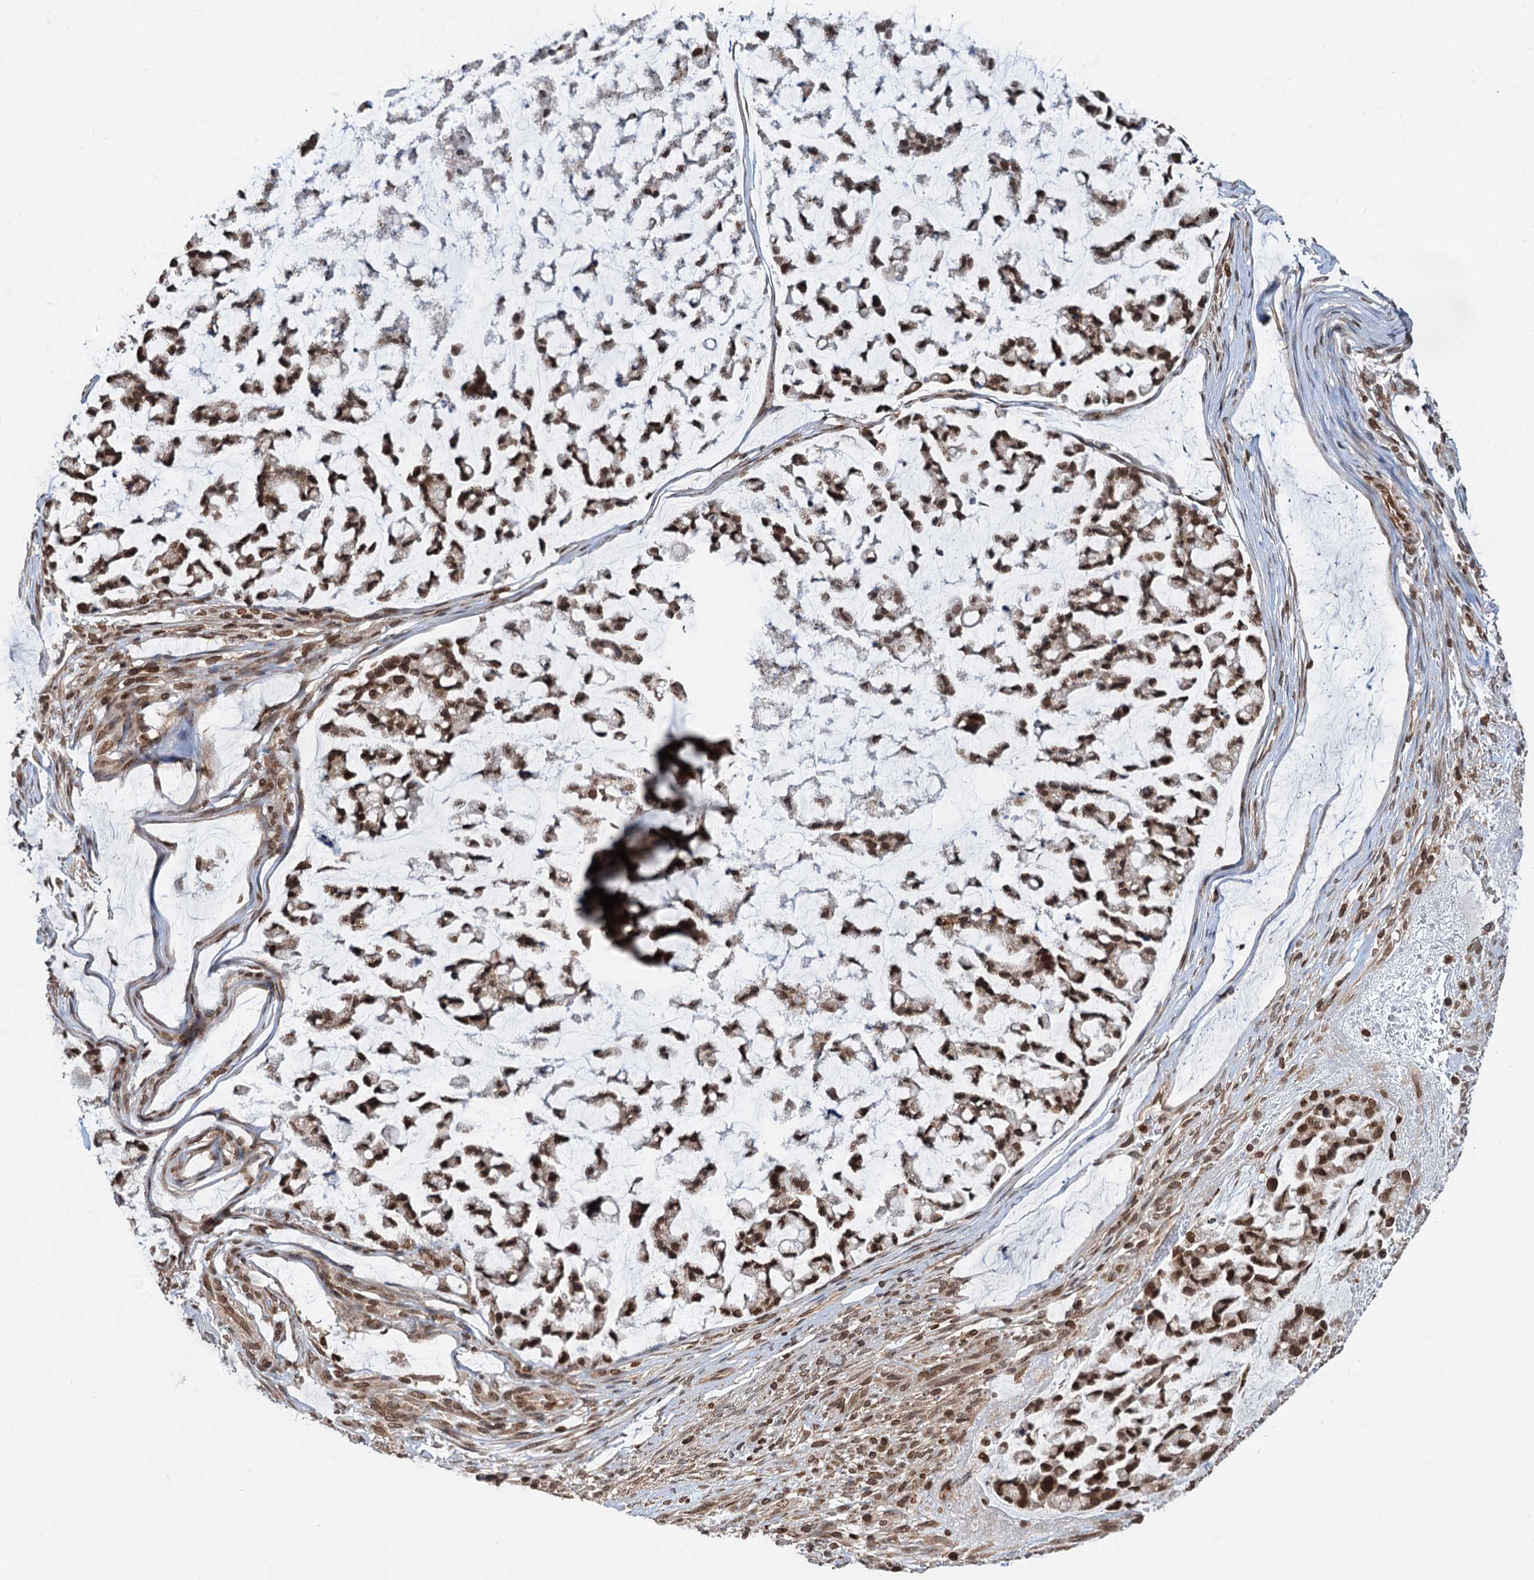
{"staining": {"intensity": "strong", "quantity": ">75%", "location": "nuclear"}, "tissue": "stomach cancer", "cell_type": "Tumor cells", "image_type": "cancer", "snomed": [{"axis": "morphology", "description": "Adenocarcinoma, NOS"}, {"axis": "topography", "description": "Stomach, lower"}], "caption": "Brown immunohistochemical staining in human stomach adenocarcinoma shows strong nuclear positivity in approximately >75% of tumor cells.", "gene": "ZC3H13", "patient": {"sex": "male", "age": 67}}